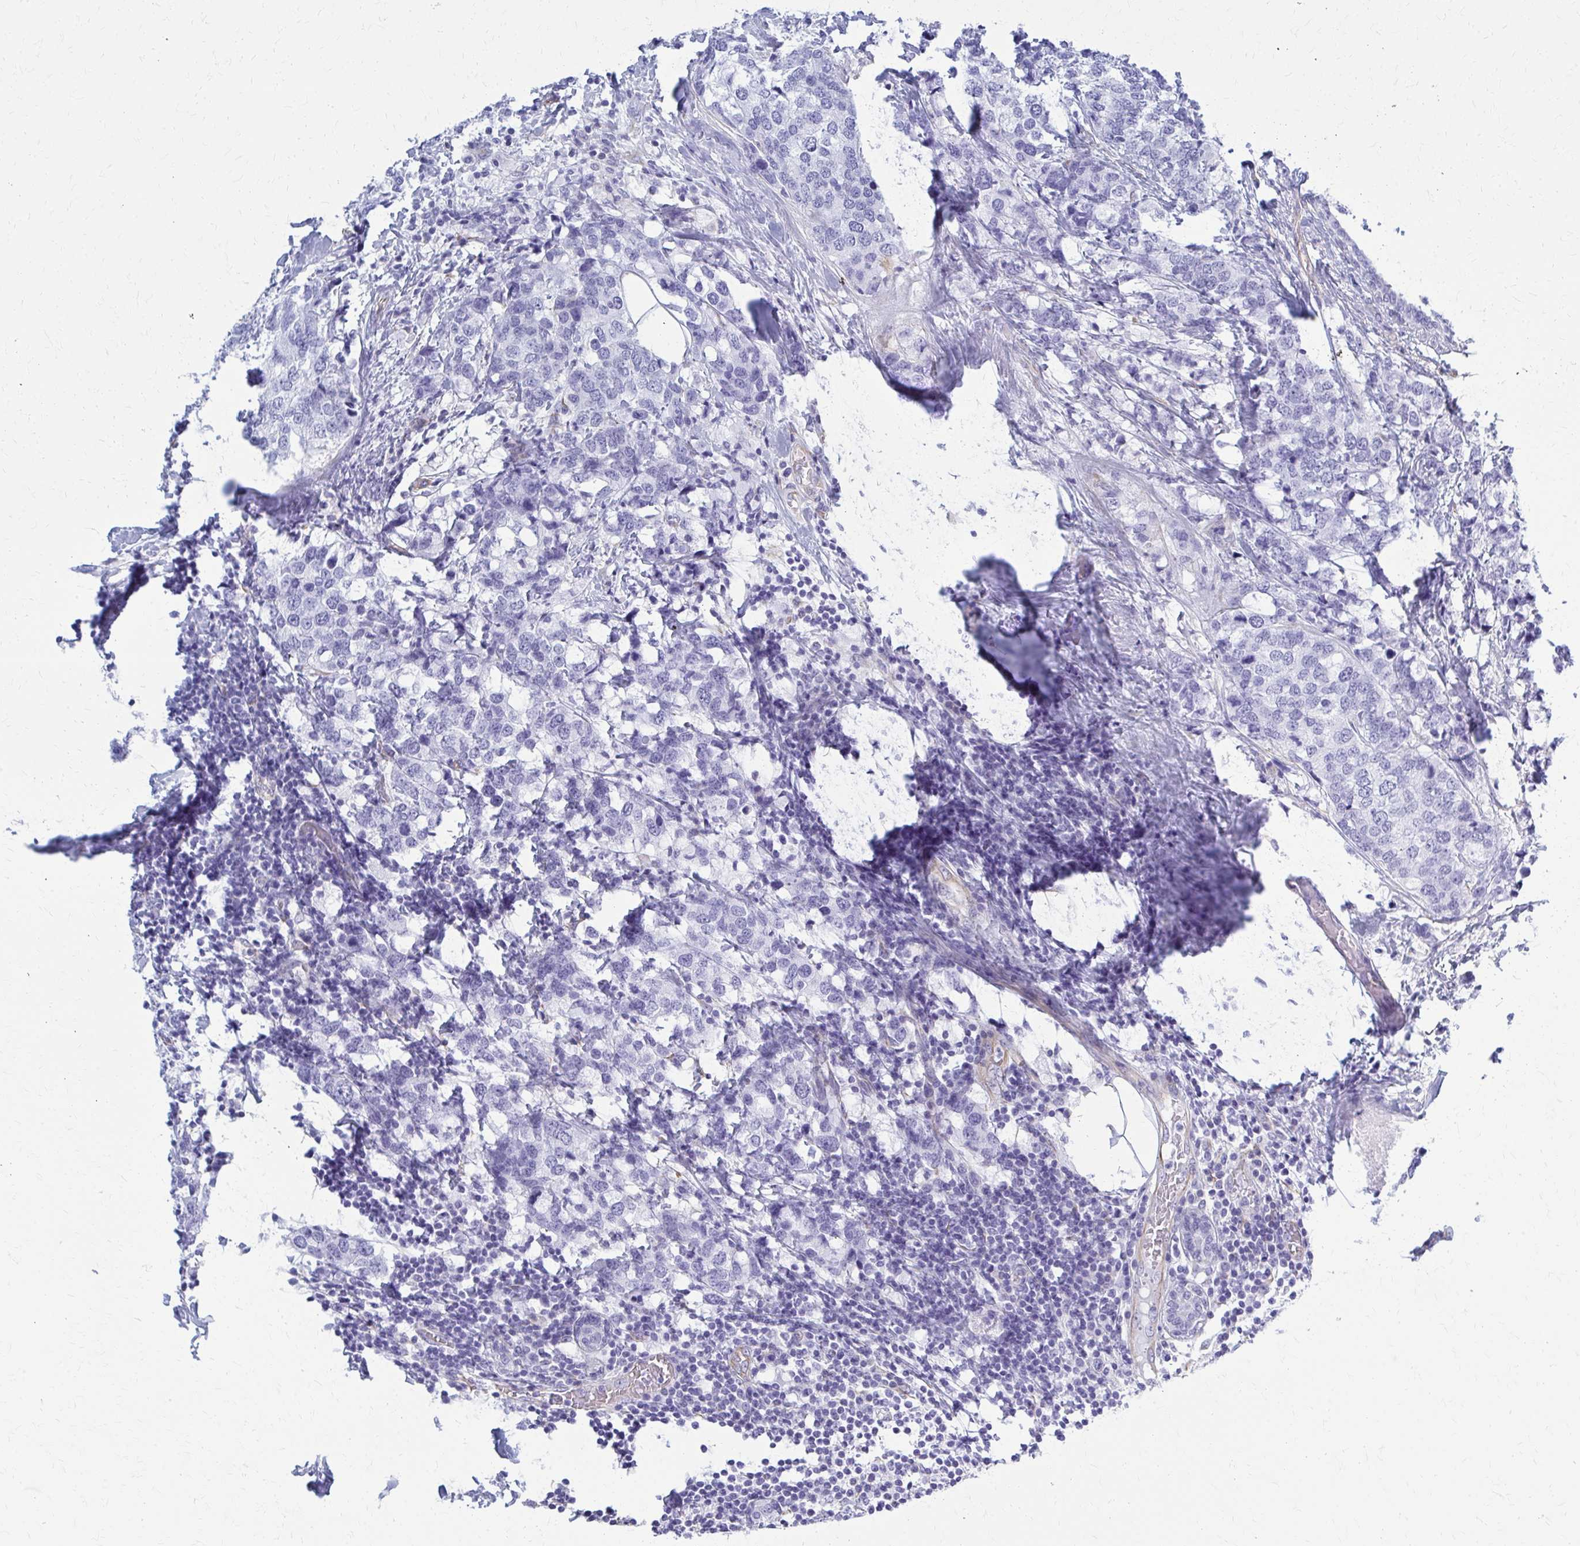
{"staining": {"intensity": "negative", "quantity": "none", "location": "none"}, "tissue": "breast cancer", "cell_type": "Tumor cells", "image_type": "cancer", "snomed": [{"axis": "morphology", "description": "Lobular carcinoma"}, {"axis": "topography", "description": "Breast"}], "caption": "Breast cancer was stained to show a protein in brown. There is no significant expression in tumor cells.", "gene": "GFAP", "patient": {"sex": "female", "age": 59}}